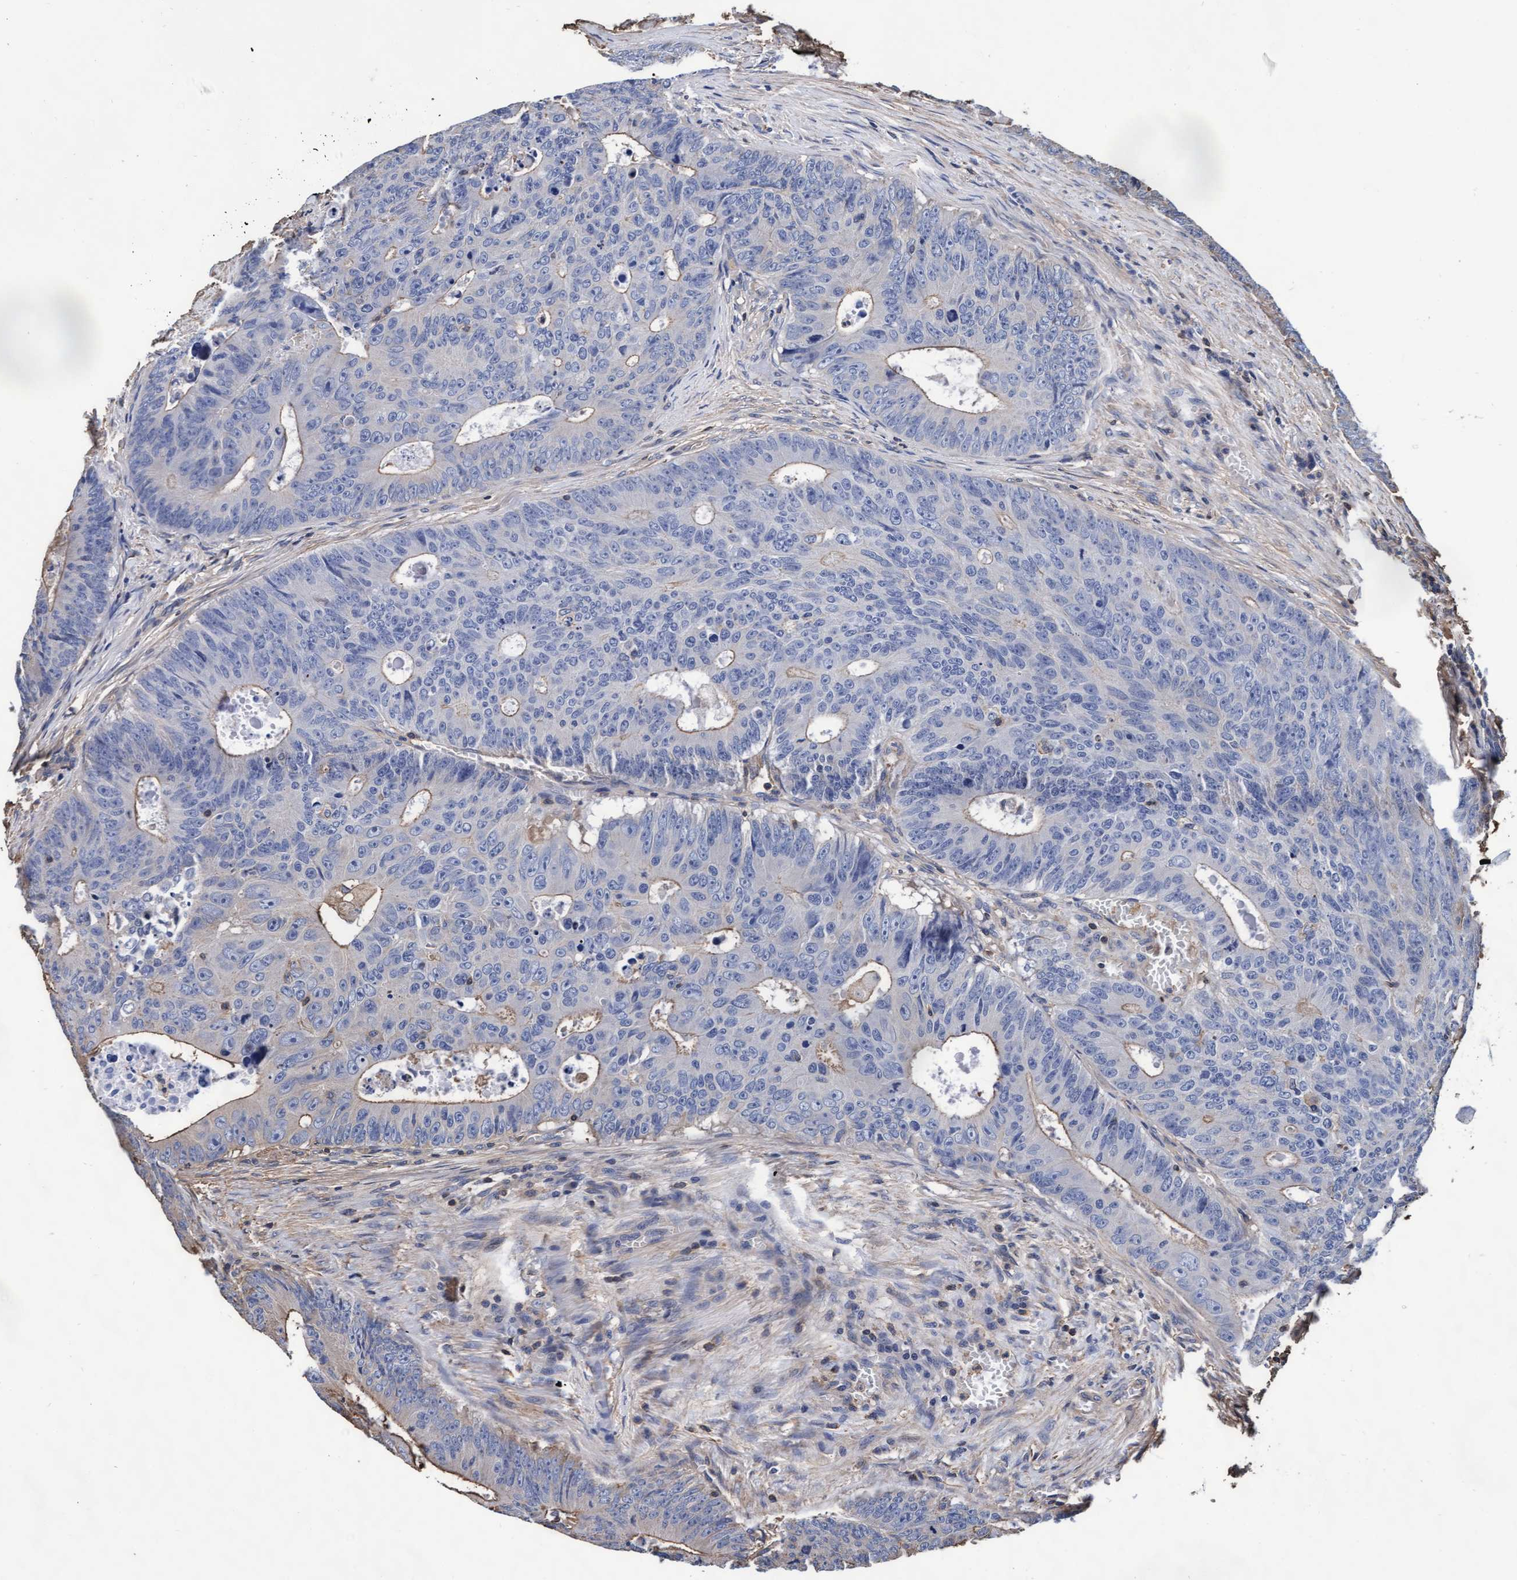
{"staining": {"intensity": "weak", "quantity": "<25%", "location": "cytoplasmic/membranous"}, "tissue": "colorectal cancer", "cell_type": "Tumor cells", "image_type": "cancer", "snomed": [{"axis": "morphology", "description": "Adenocarcinoma, NOS"}, {"axis": "topography", "description": "Colon"}], "caption": "This is an IHC photomicrograph of human colorectal cancer (adenocarcinoma). There is no positivity in tumor cells.", "gene": "GRHPR", "patient": {"sex": "male", "age": 87}}